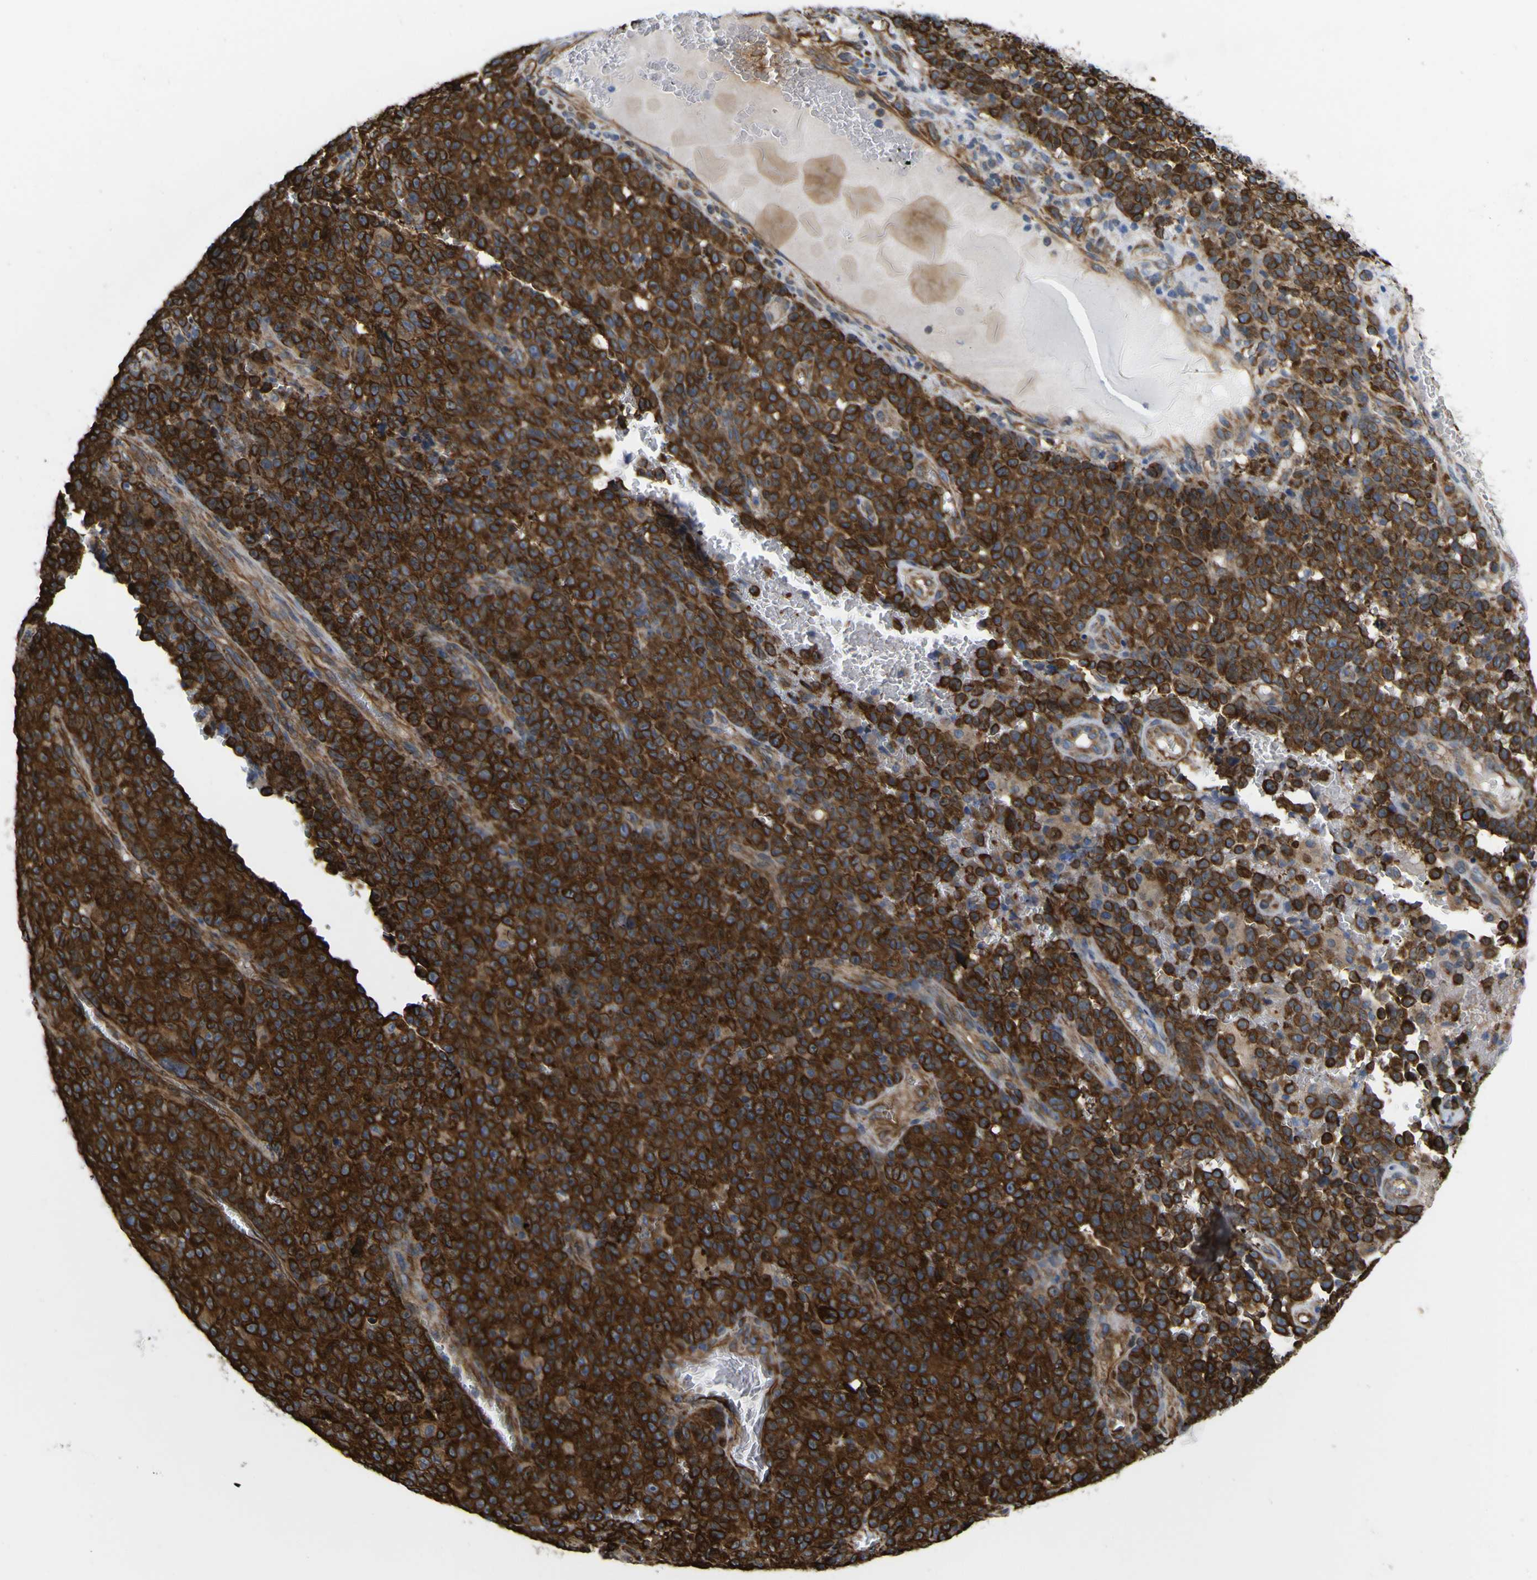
{"staining": {"intensity": "strong", "quantity": ">75%", "location": "cytoplasmic/membranous"}, "tissue": "melanoma", "cell_type": "Tumor cells", "image_type": "cancer", "snomed": [{"axis": "morphology", "description": "Malignant melanoma, NOS"}, {"axis": "topography", "description": "Skin"}], "caption": "This is an image of IHC staining of malignant melanoma, which shows strong positivity in the cytoplasmic/membranous of tumor cells.", "gene": "JPH1", "patient": {"sex": "female", "age": 82}}